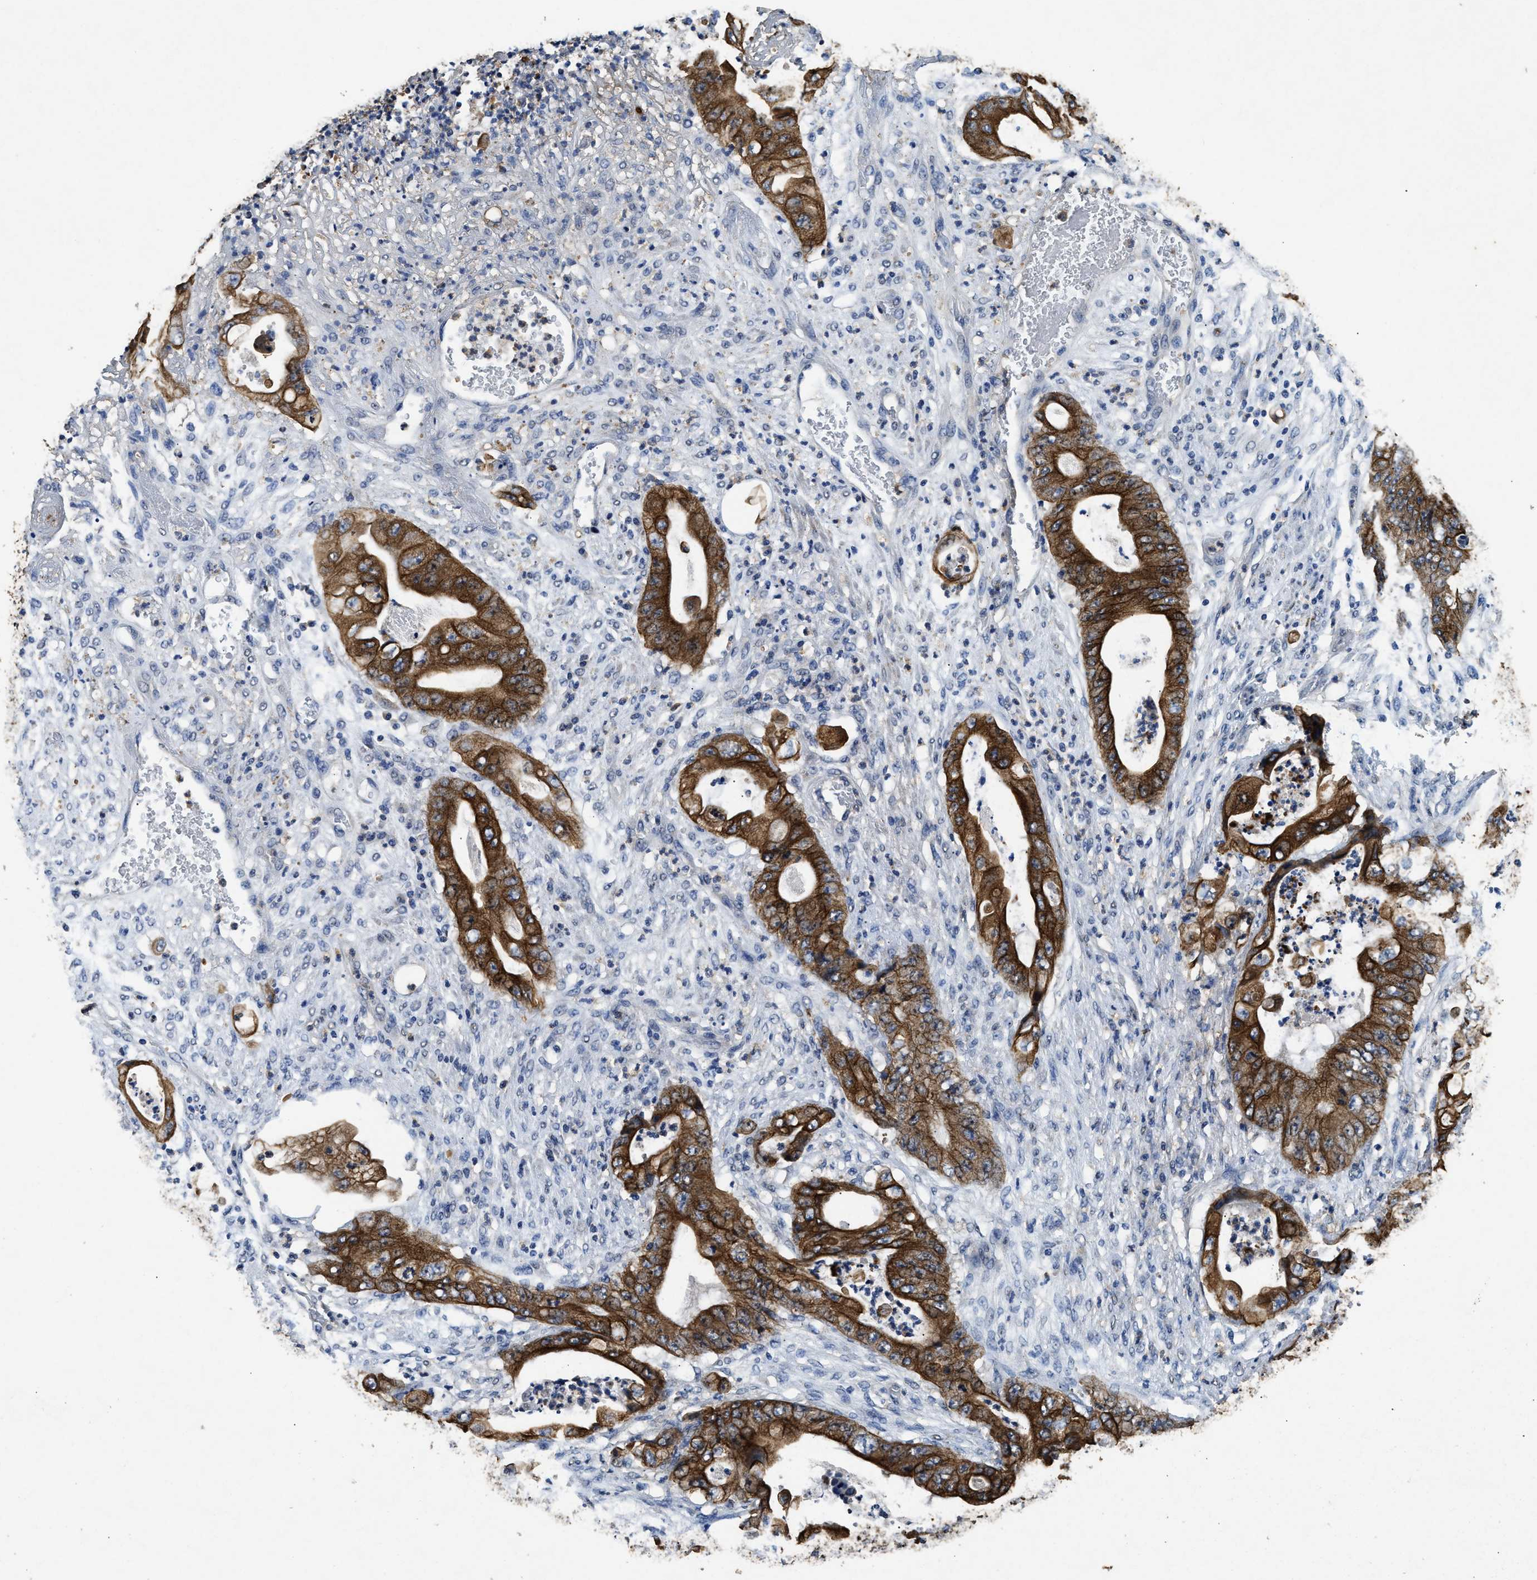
{"staining": {"intensity": "strong", "quantity": ">75%", "location": "cytoplasmic/membranous"}, "tissue": "stomach cancer", "cell_type": "Tumor cells", "image_type": "cancer", "snomed": [{"axis": "morphology", "description": "Adenocarcinoma, NOS"}, {"axis": "topography", "description": "Stomach"}], "caption": "Stomach adenocarcinoma was stained to show a protein in brown. There is high levels of strong cytoplasmic/membranous expression in approximately >75% of tumor cells. The protein is stained brown, and the nuclei are stained in blue (DAB IHC with brightfield microscopy, high magnification).", "gene": "CTNNA1", "patient": {"sex": "female", "age": 73}}